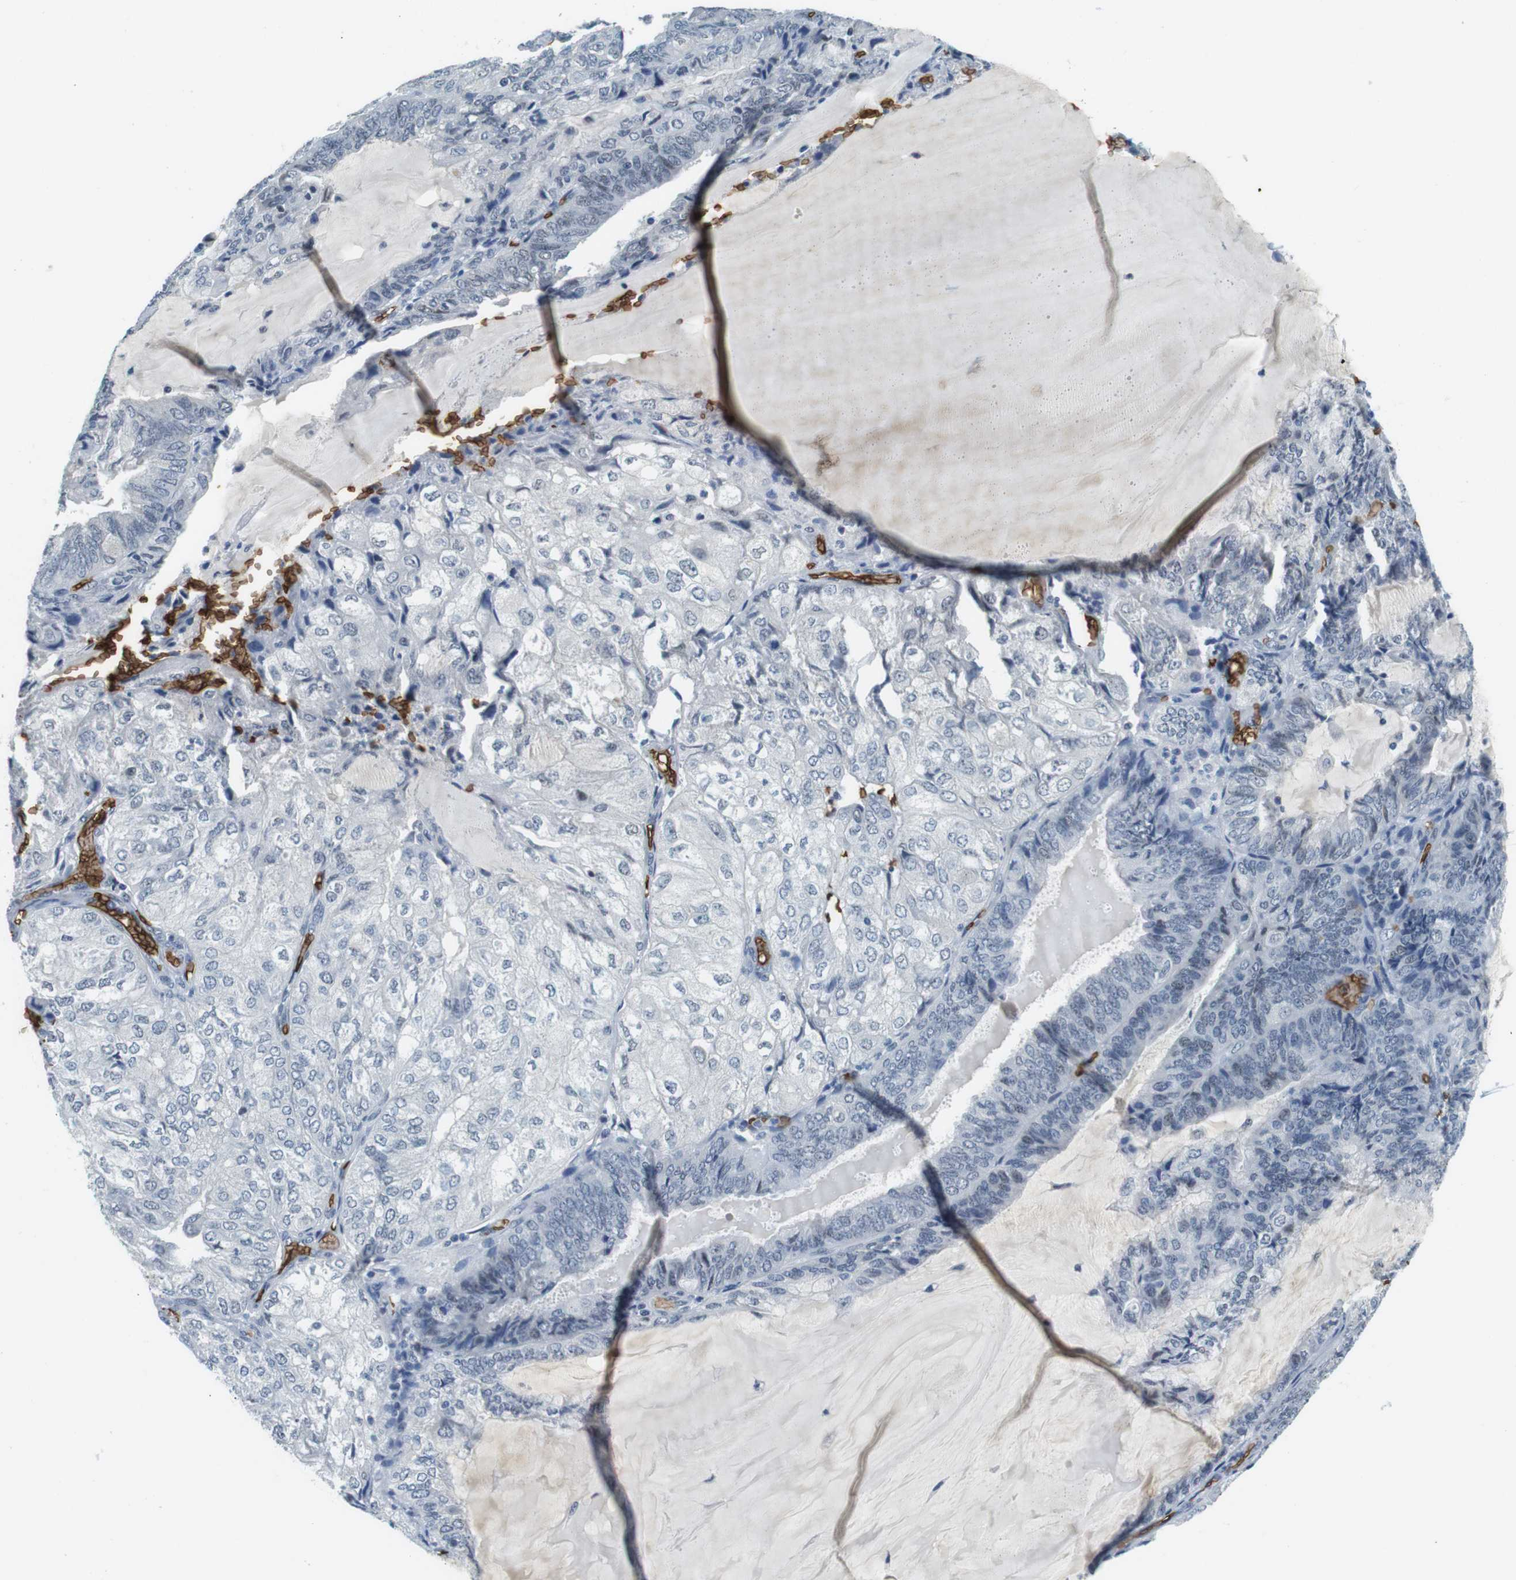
{"staining": {"intensity": "negative", "quantity": "none", "location": "none"}, "tissue": "endometrial cancer", "cell_type": "Tumor cells", "image_type": "cancer", "snomed": [{"axis": "morphology", "description": "Adenocarcinoma, NOS"}, {"axis": "topography", "description": "Endometrium"}], "caption": "The micrograph displays no staining of tumor cells in endometrial cancer (adenocarcinoma).", "gene": "SLC4A1", "patient": {"sex": "female", "age": 81}}